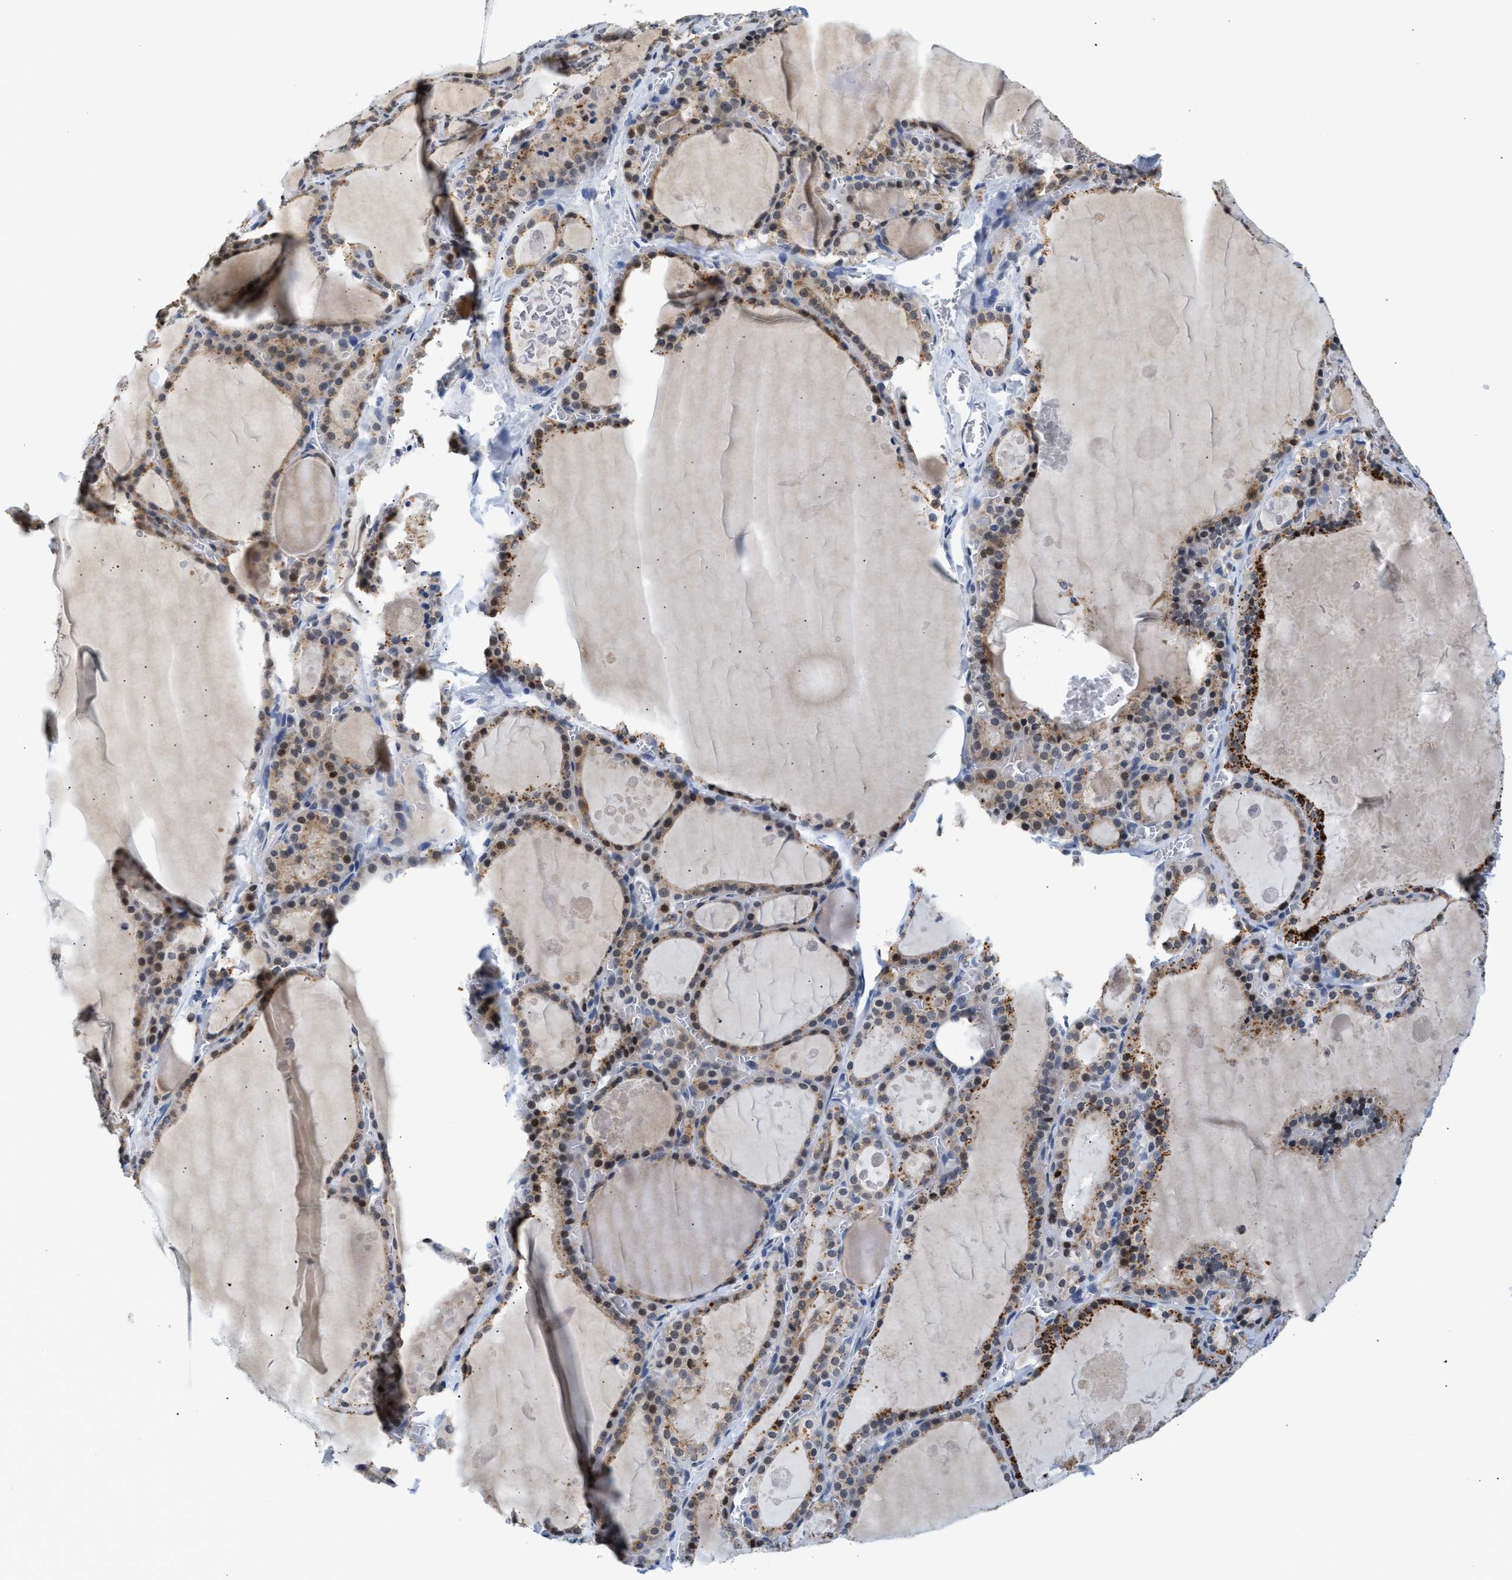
{"staining": {"intensity": "moderate", "quantity": "25%-75%", "location": "cytoplasmic/membranous"}, "tissue": "thyroid gland", "cell_type": "Glandular cells", "image_type": "normal", "snomed": [{"axis": "morphology", "description": "Normal tissue, NOS"}, {"axis": "topography", "description": "Thyroid gland"}], "caption": "High-power microscopy captured an immunohistochemistry photomicrograph of normal thyroid gland, revealing moderate cytoplasmic/membranous positivity in approximately 25%-75% of glandular cells.", "gene": "PPM1L", "patient": {"sex": "male", "age": 56}}